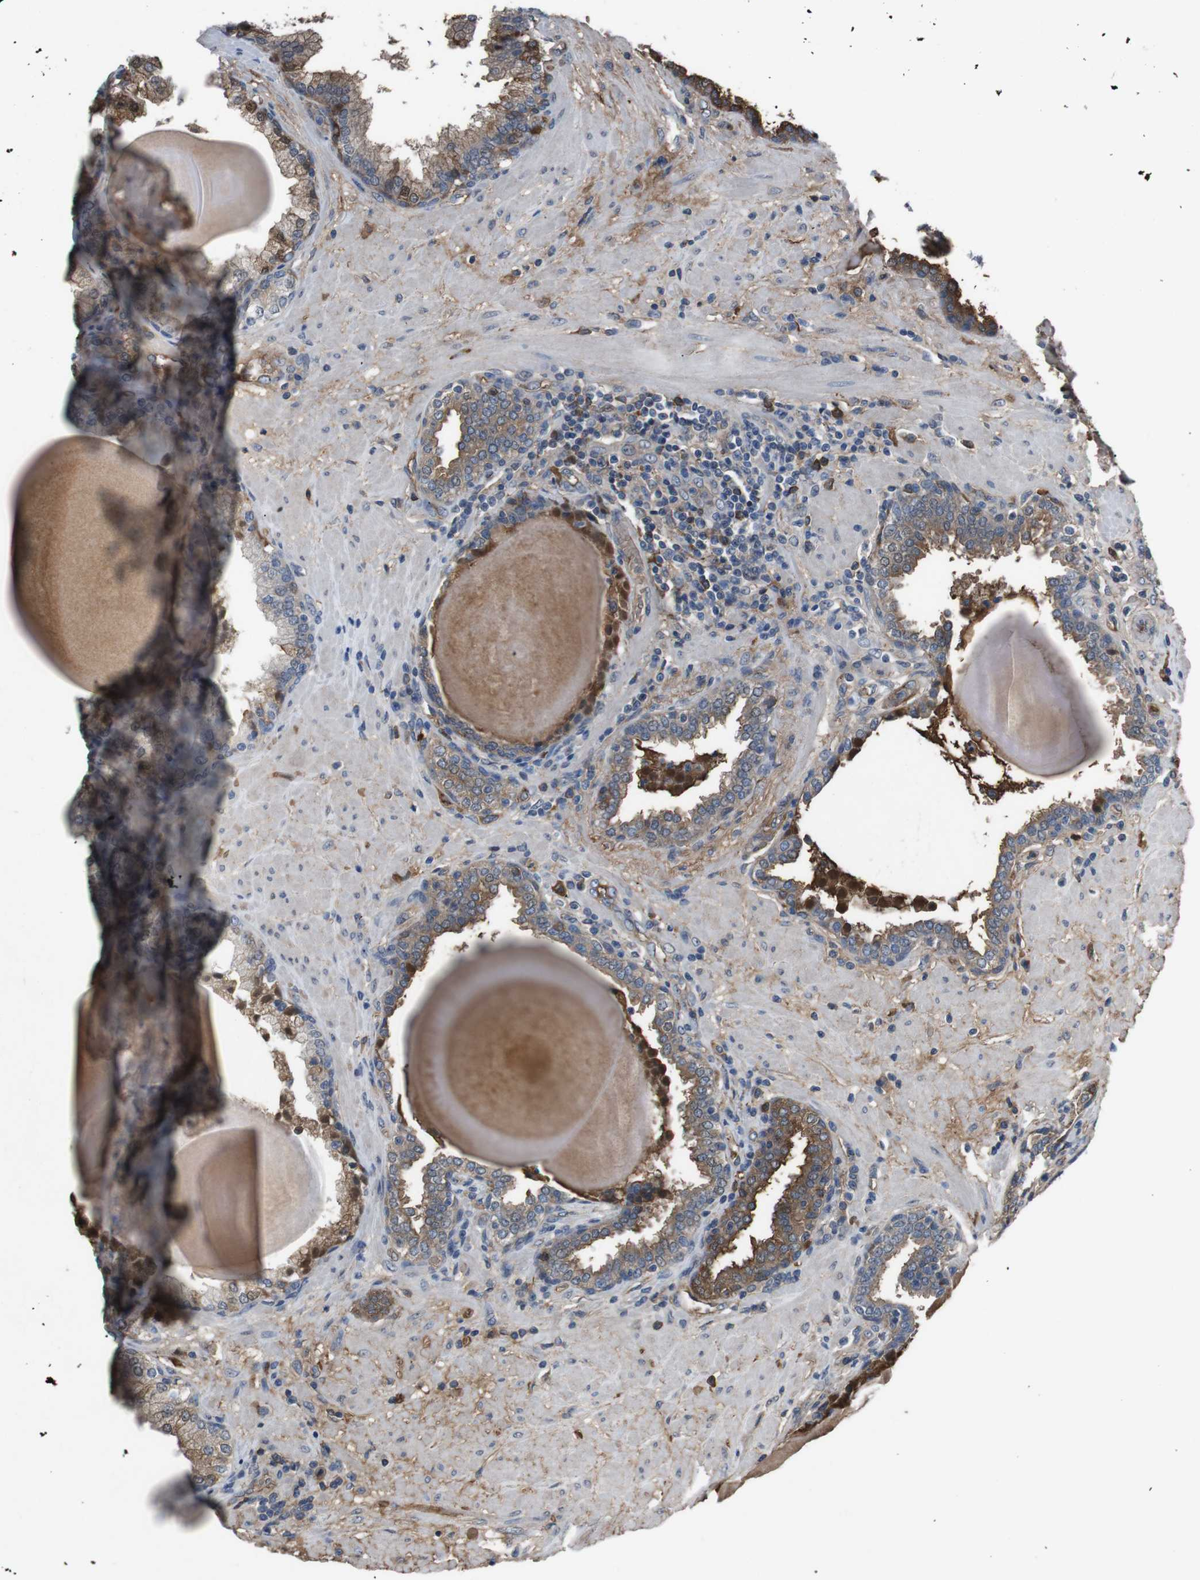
{"staining": {"intensity": "moderate", "quantity": "25%-75%", "location": "cytoplasmic/membranous"}, "tissue": "prostate", "cell_type": "Glandular cells", "image_type": "normal", "snomed": [{"axis": "morphology", "description": "Normal tissue, NOS"}, {"axis": "topography", "description": "Prostate"}], "caption": "Immunohistochemistry (DAB) staining of benign prostate reveals moderate cytoplasmic/membranous protein positivity in approximately 25%-75% of glandular cells. The staining was performed using DAB to visualize the protein expression in brown, while the nuclei were stained in blue with hematoxylin (Magnification: 20x).", "gene": "SPTB", "patient": {"sex": "male", "age": 51}}